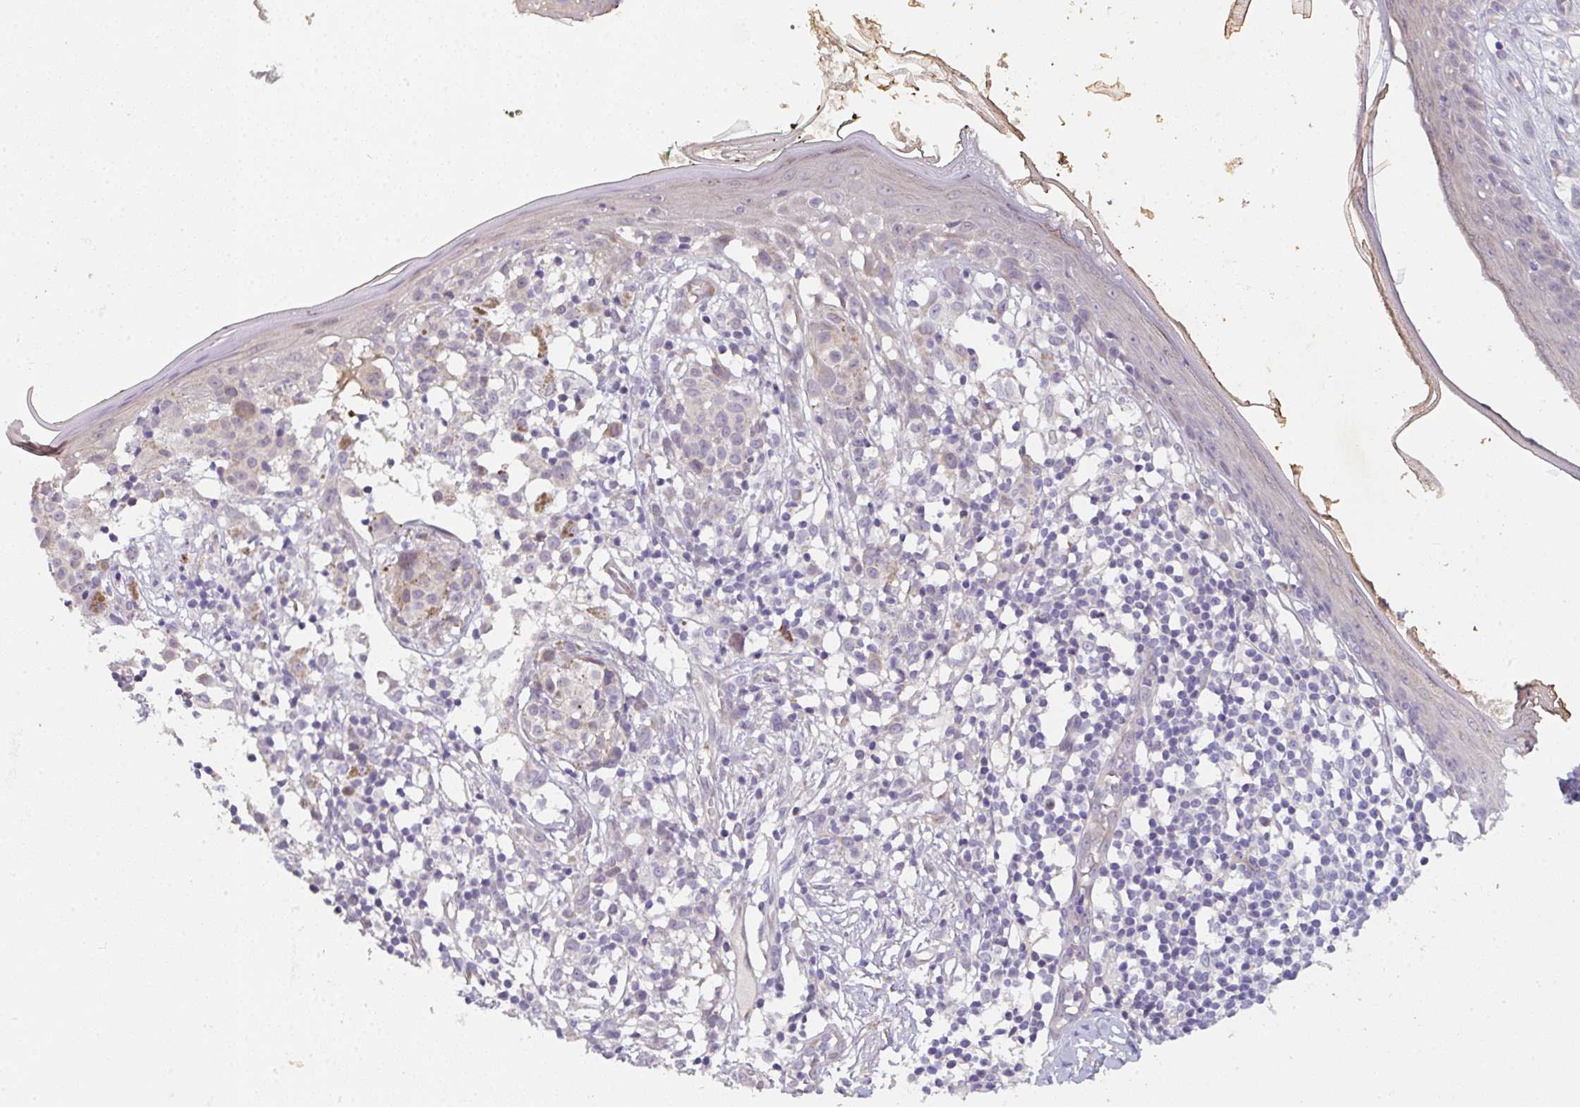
{"staining": {"intensity": "negative", "quantity": "none", "location": "none"}, "tissue": "skin", "cell_type": "Fibroblasts", "image_type": "normal", "snomed": [{"axis": "morphology", "description": "Normal tissue, NOS"}, {"axis": "topography", "description": "Skin"}], "caption": "Immunohistochemistry (IHC) micrograph of unremarkable human skin stained for a protein (brown), which shows no staining in fibroblasts.", "gene": "TNFRSF10A", "patient": {"sex": "female", "age": 34}}